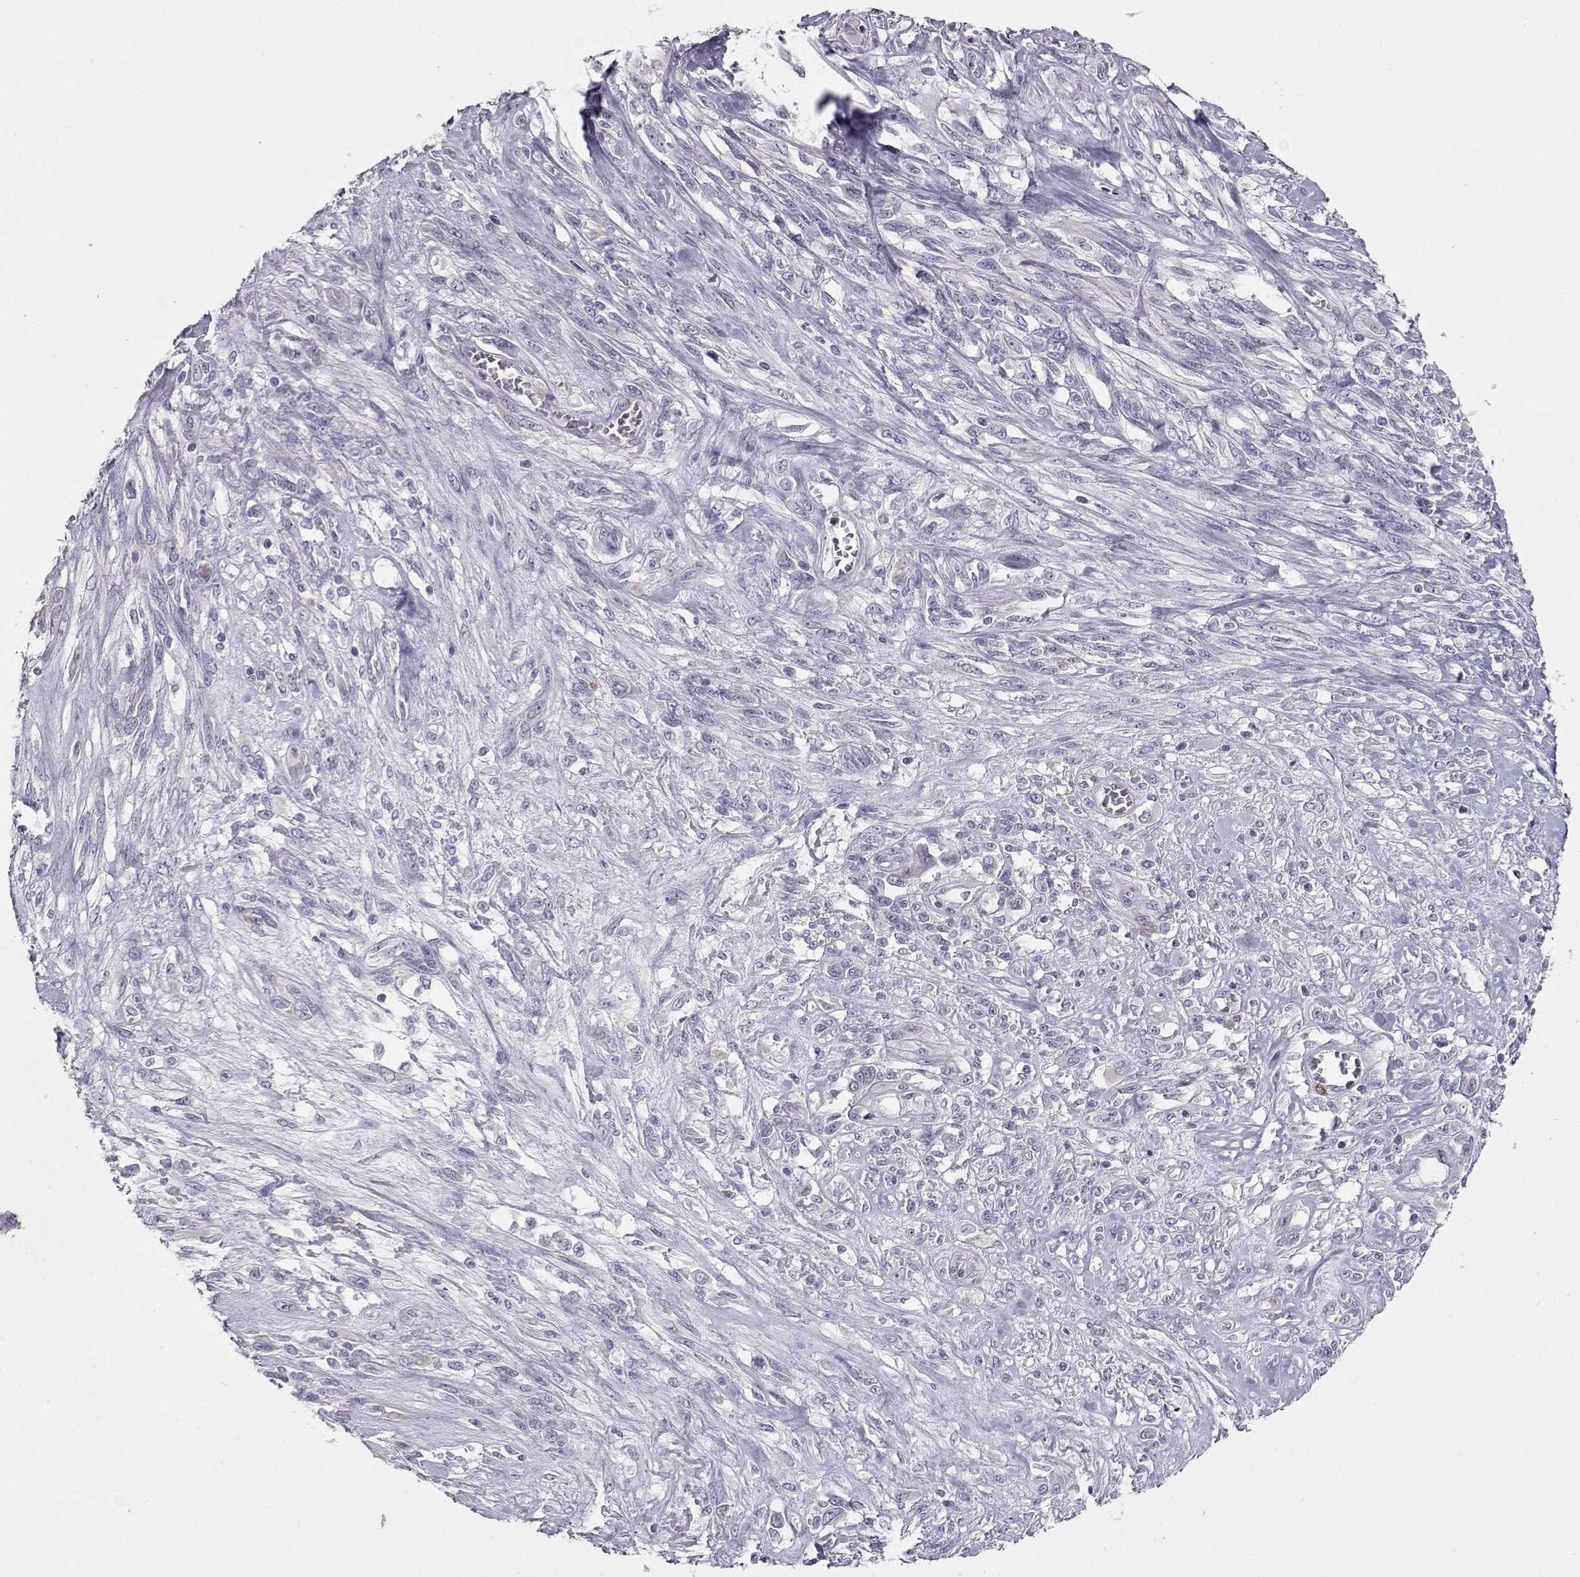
{"staining": {"intensity": "negative", "quantity": "none", "location": "none"}, "tissue": "melanoma", "cell_type": "Tumor cells", "image_type": "cancer", "snomed": [{"axis": "morphology", "description": "Malignant melanoma, NOS"}, {"axis": "topography", "description": "Skin"}], "caption": "Melanoma stained for a protein using immunohistochemistry (IHC) reveals no staining tumor cells.", "gene": "LAMB3", "patient": {"sex": "female", "age": 91}}